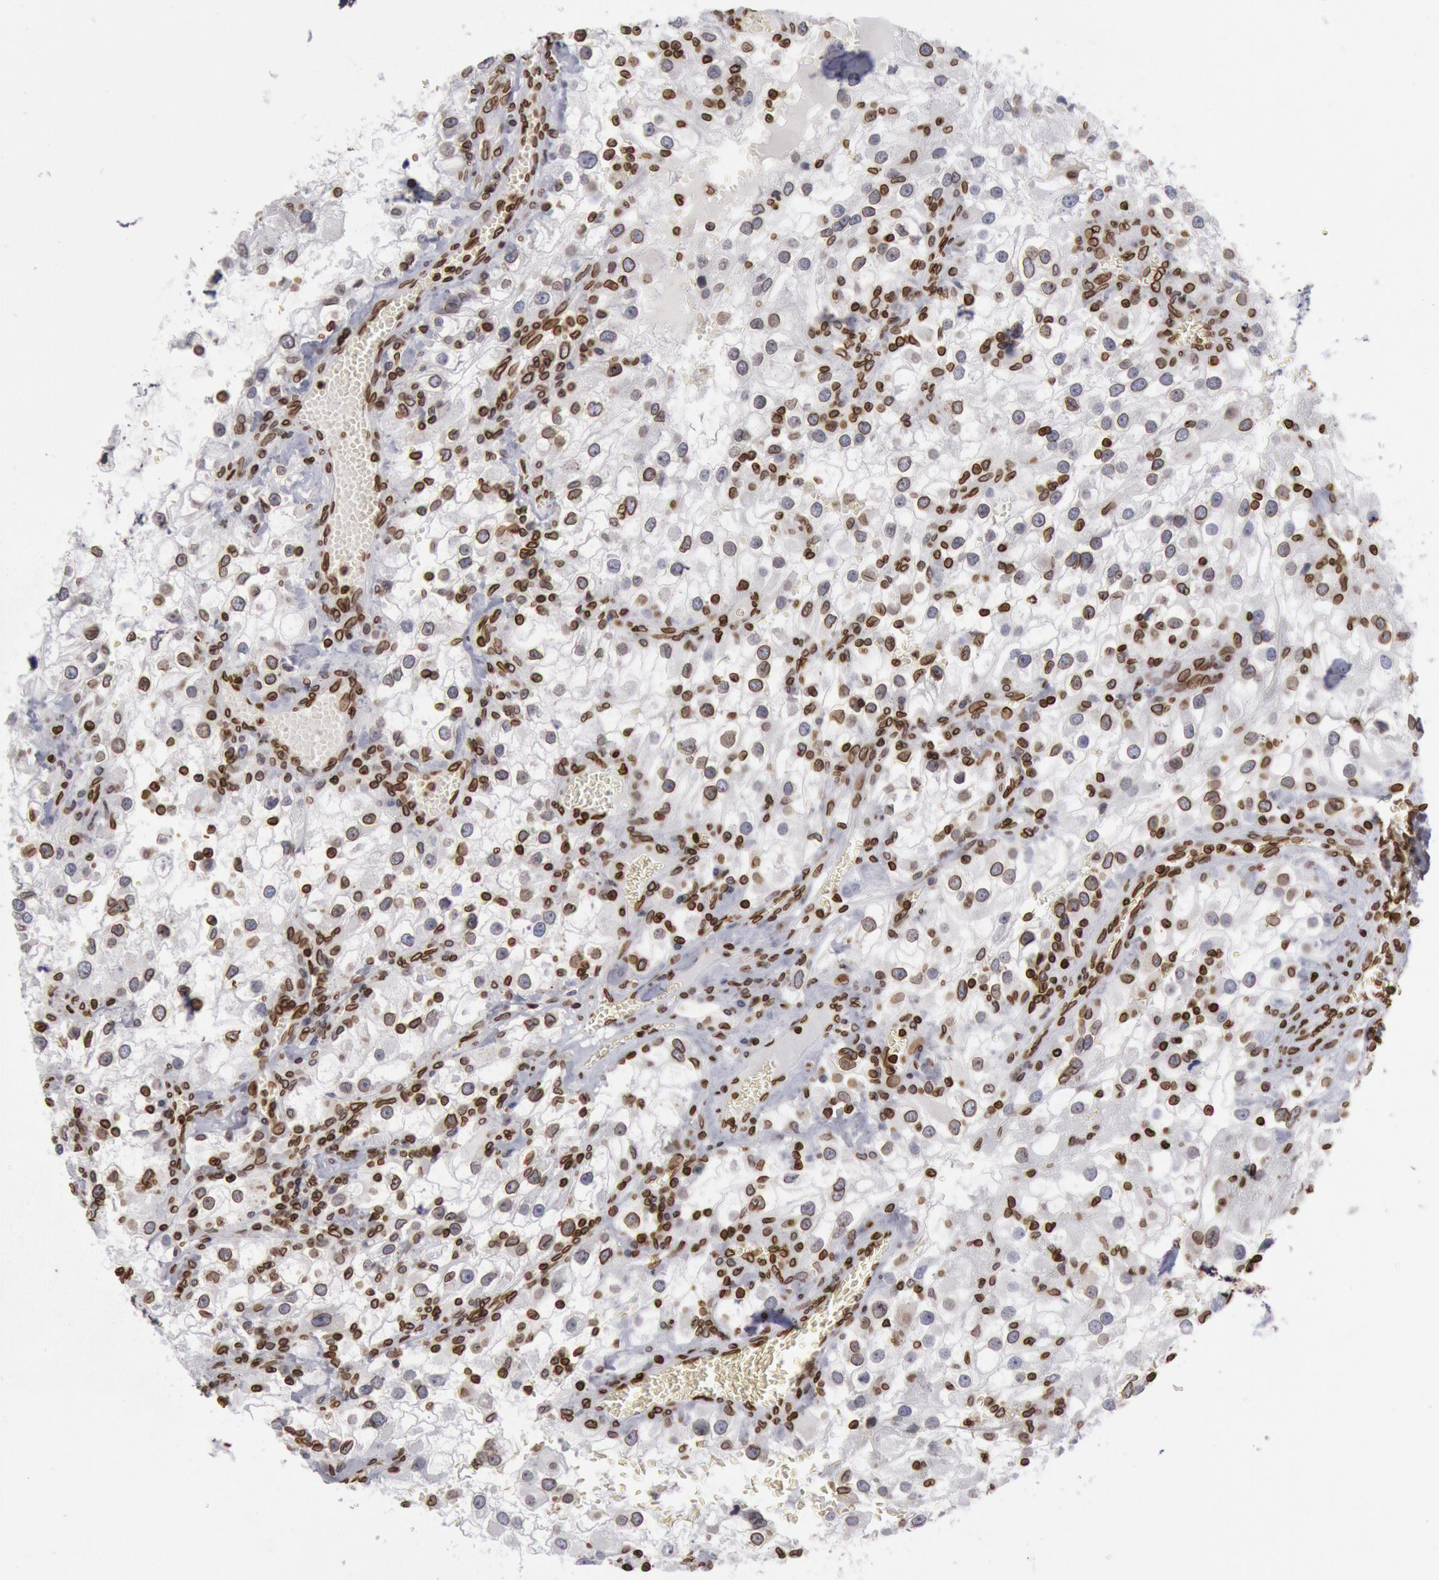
{"staining": {"intensity": "moderate", "quantity": "<25%", "location": "cytoplasmic/membranous,nuclear"}, "tissue": "renal cancer", "cell_type": "Tumor cells", "image_type": "cancer", "snomed": [{"axis": "morphology", "description": "Adenocarcinoma, NOS"}, {"axis": "topography", "description": "Kidney"}], "caption": "Brown immunohistochemical staining in human adenocarcinoma (renal) reveals moderate cytoplasmic/membranous and nuclear staining in about <25% of tumor cells.", "gene": "SUN2", "patient": {"sex": "female", "age": 52}}